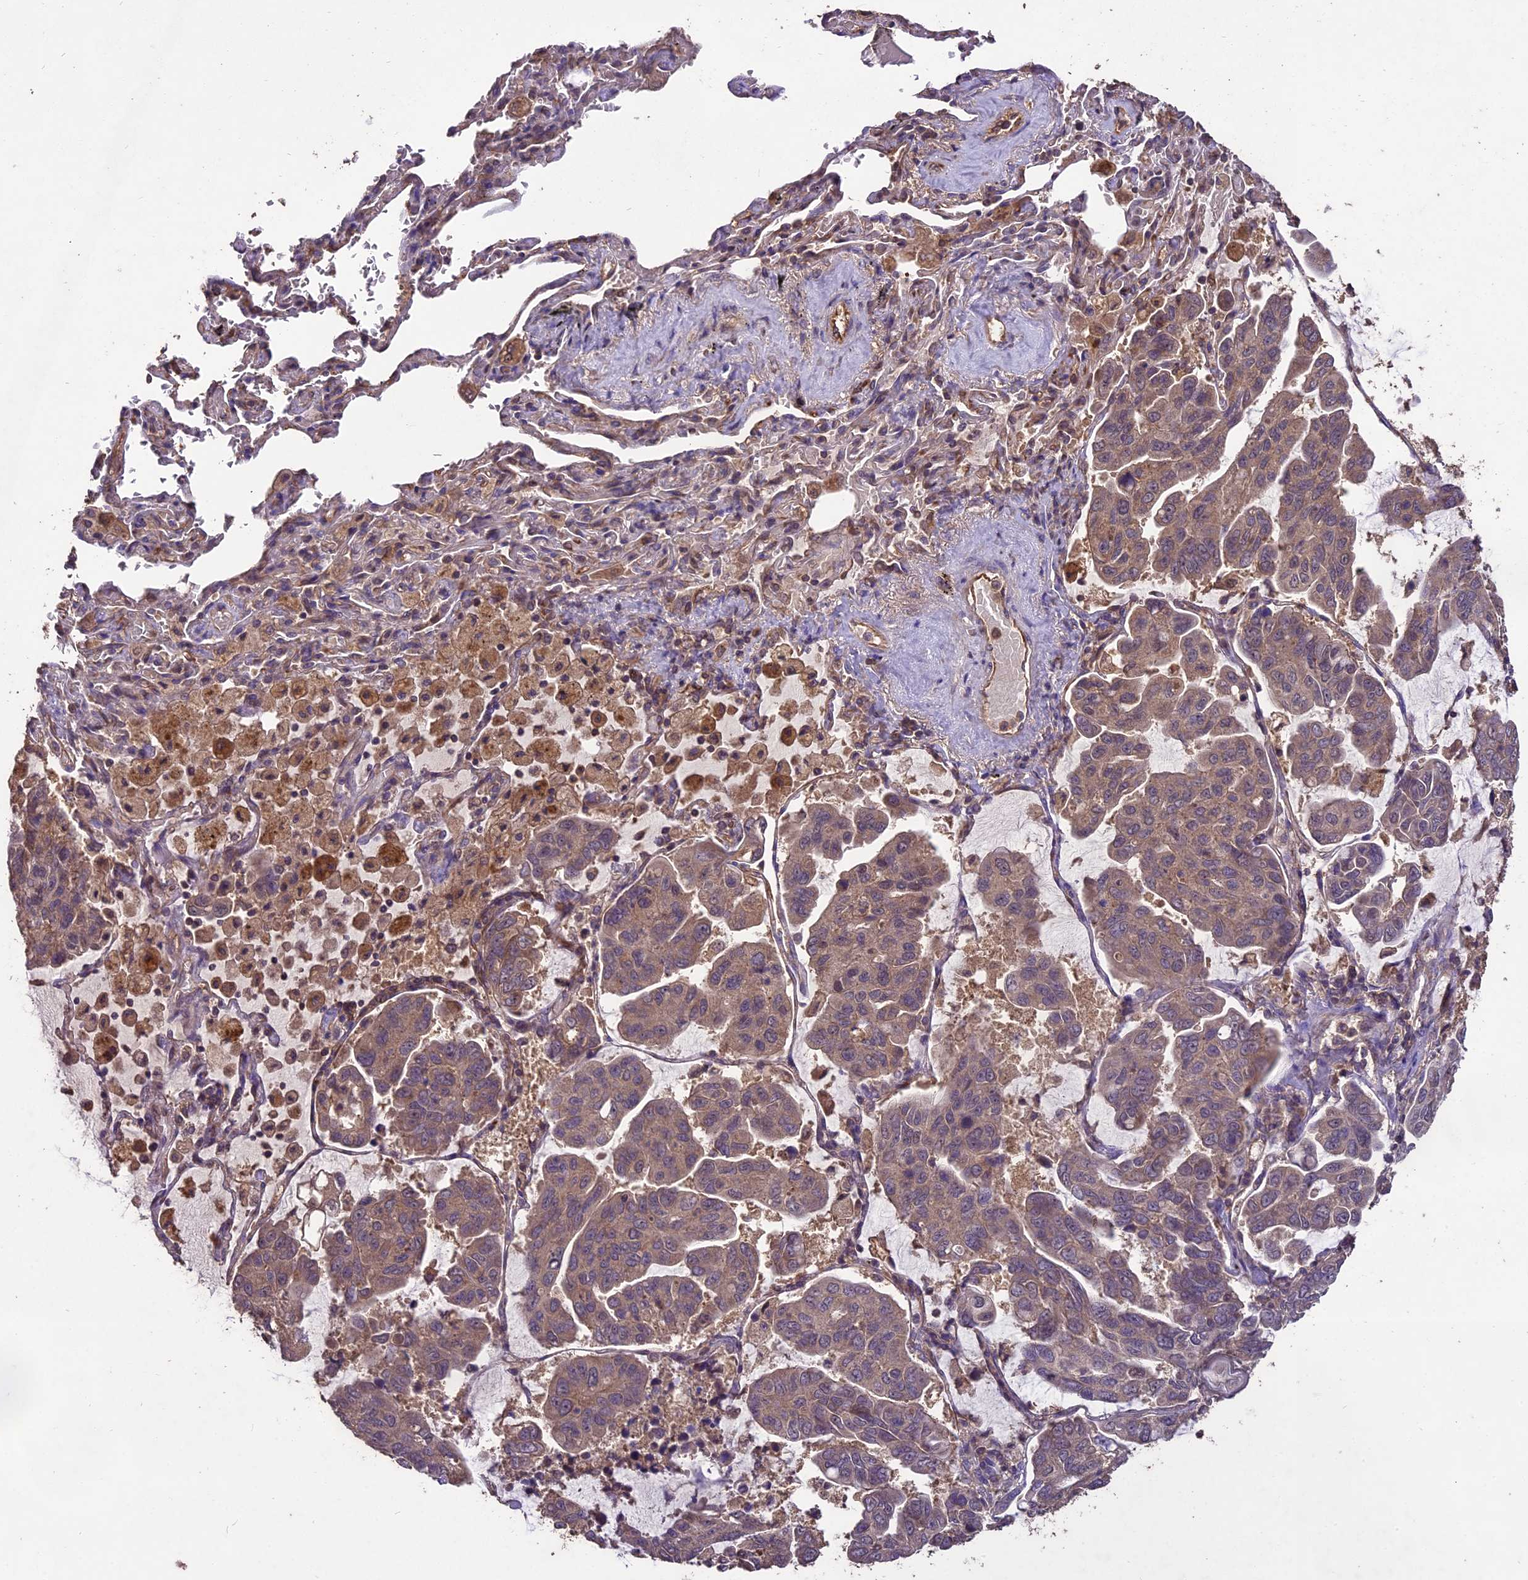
{"staining": {"intensity": "weak", "quantity": ">75%", "location": "cytoplasmic/membranous"}, "tissue": "lung cancer", "cell_type": "Tumor cells", "image_type": "cancer", "snomed": [{"axis": "morphology", "description": "Adenocarcinoma, NOS"}, {"axis": "topography", "description": "Lung"}], "caption": "Weak cytoplasmic/membranous staining for a protein is identified in about >75% of tumor cells of lung cancer (adenocarcinoma) using IHC.", "gene": "TTLL10", "patient": {"sex": "male", "age": 64}}